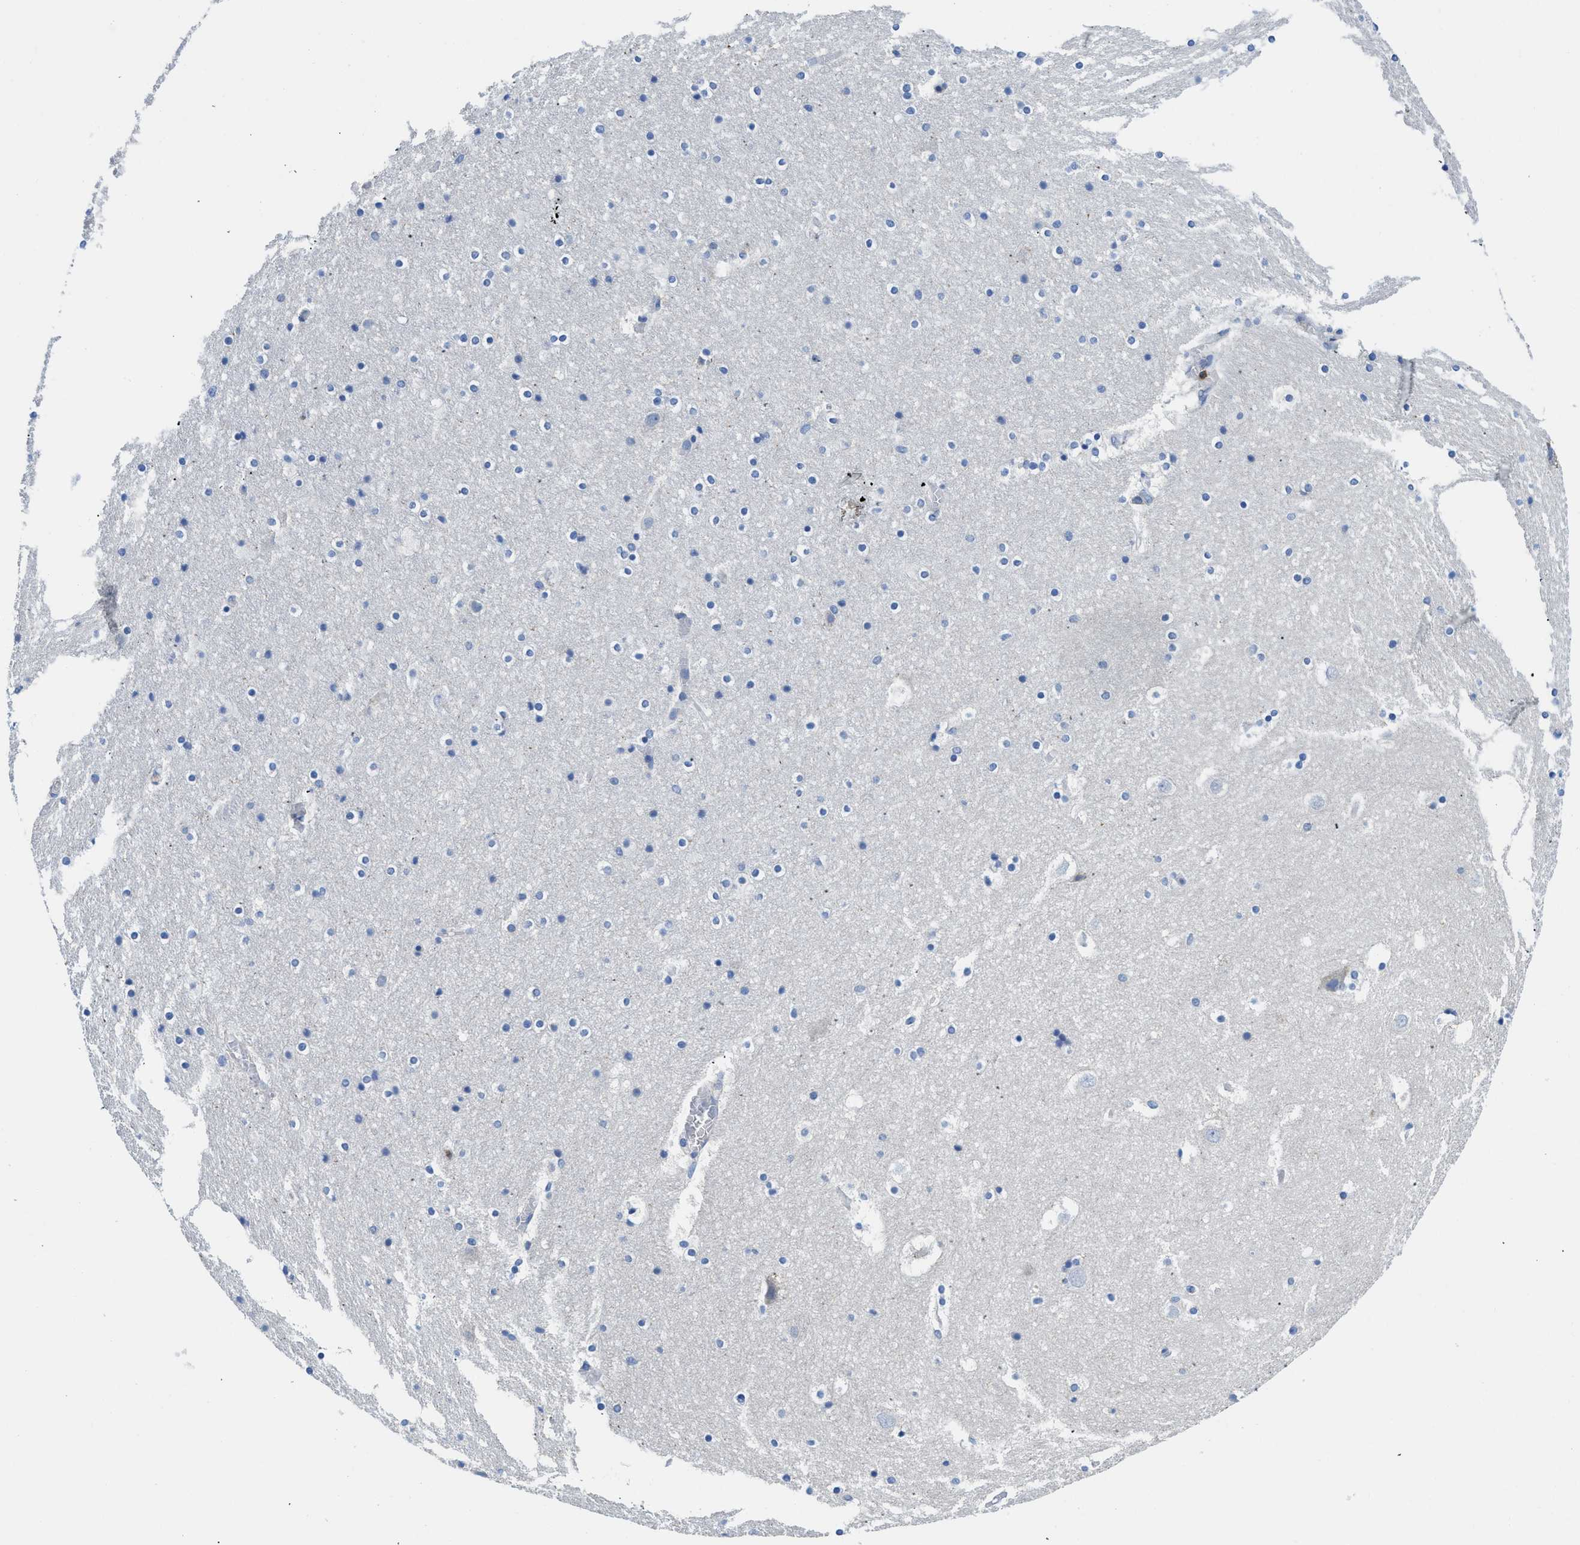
{"staining": {"intensity": "negative", "quantity": "none", "location": "none"}, "tissue": "hippocampus", "cell_type": "Glial cells", "image_type": "normal", "snomed": [{"axis": "morphology", "description": "Normal tissue, NOS"}, {"axis": "topography", "description": "Hippocampus"}], "caption": "Immunohistochemistry image of normal human hippocampus stained for a protein (brown), which demonstrates no positivity in glial cells.", "gene": "NEB", "patient": {"sex": "male", "age": 45}}